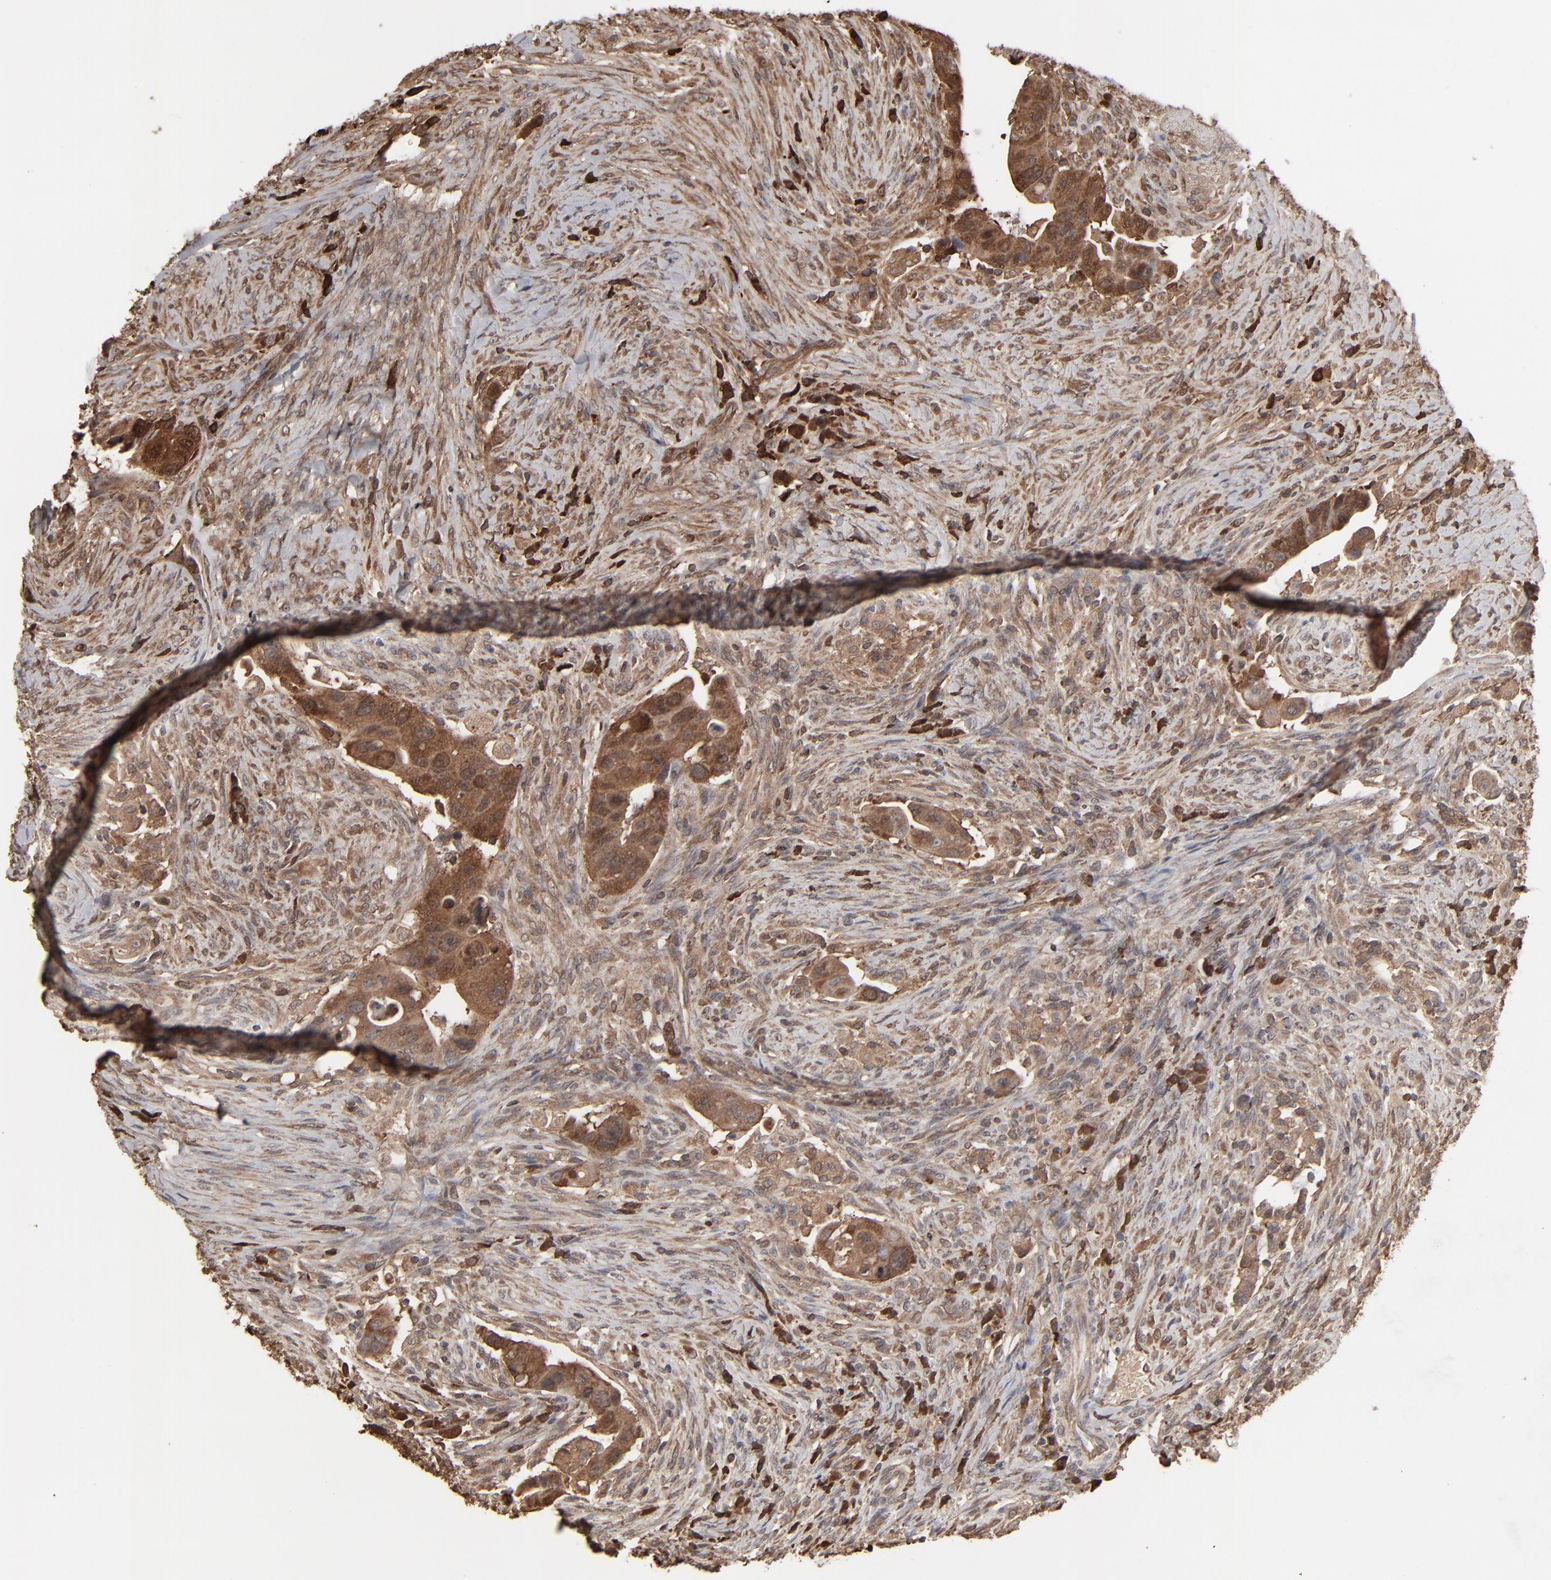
{"staining": {"intensity": "strong", "quantity": ">75%", "location": "cytoplasmic/membranous"}, "tissue": "colorectal cancer", "cell_type": "Tumor cells", "image_type": "cancer", "snomed": [{"axis": "morphology", "description": "Adenocarcinoma, NOS"}, {"axis": "topography", "description": "Rectum"}], "caption": "This histopathology image displays immunohistochemistry (IHC) staining of colorectal adenocarcinoma, with high strong cytoplasmic/membranous expression in approximately >75% of tumor cells.", "gene": "NME1-NME2", "patient": {"sex": "female", "age": 71}}